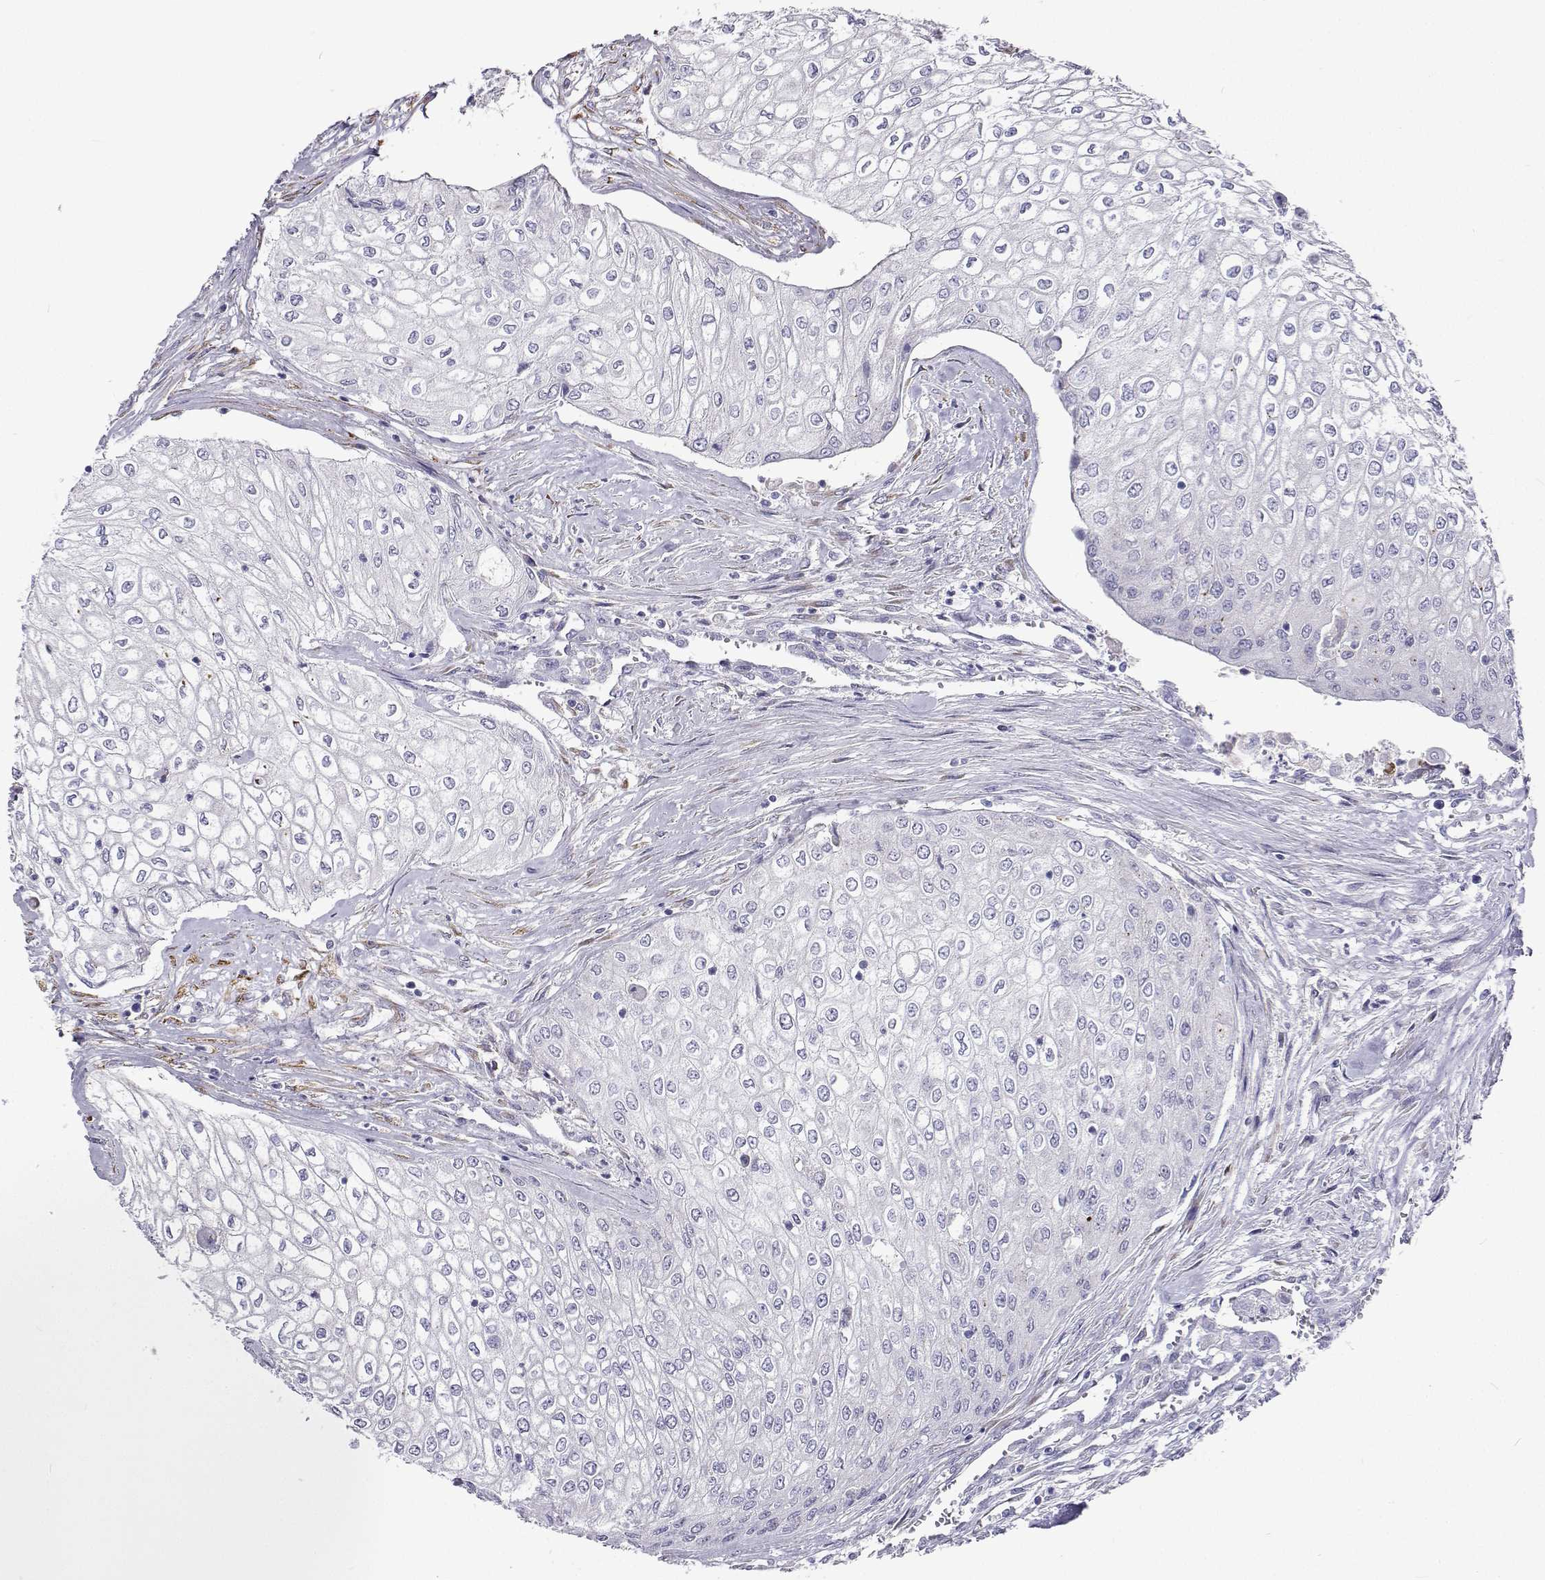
{"staining": {"intensity": "negative", "quantity": "none", "location": "none"}, "tissue": "urothelial cancer", "cell_type": "Tumor cells", "image_type": "cancer", "snomed": [{"axis": "morphology", "description": "Urothelial carcinoma, High grade"}, {"axis": "topography", "description": "Urinary bladder"}], "caption": "IHC of human urothelial cancer demonstrates no expression in tumor cells.", "gene": "LHFPL7", "patient": {"sex": "male", "age": 62}}